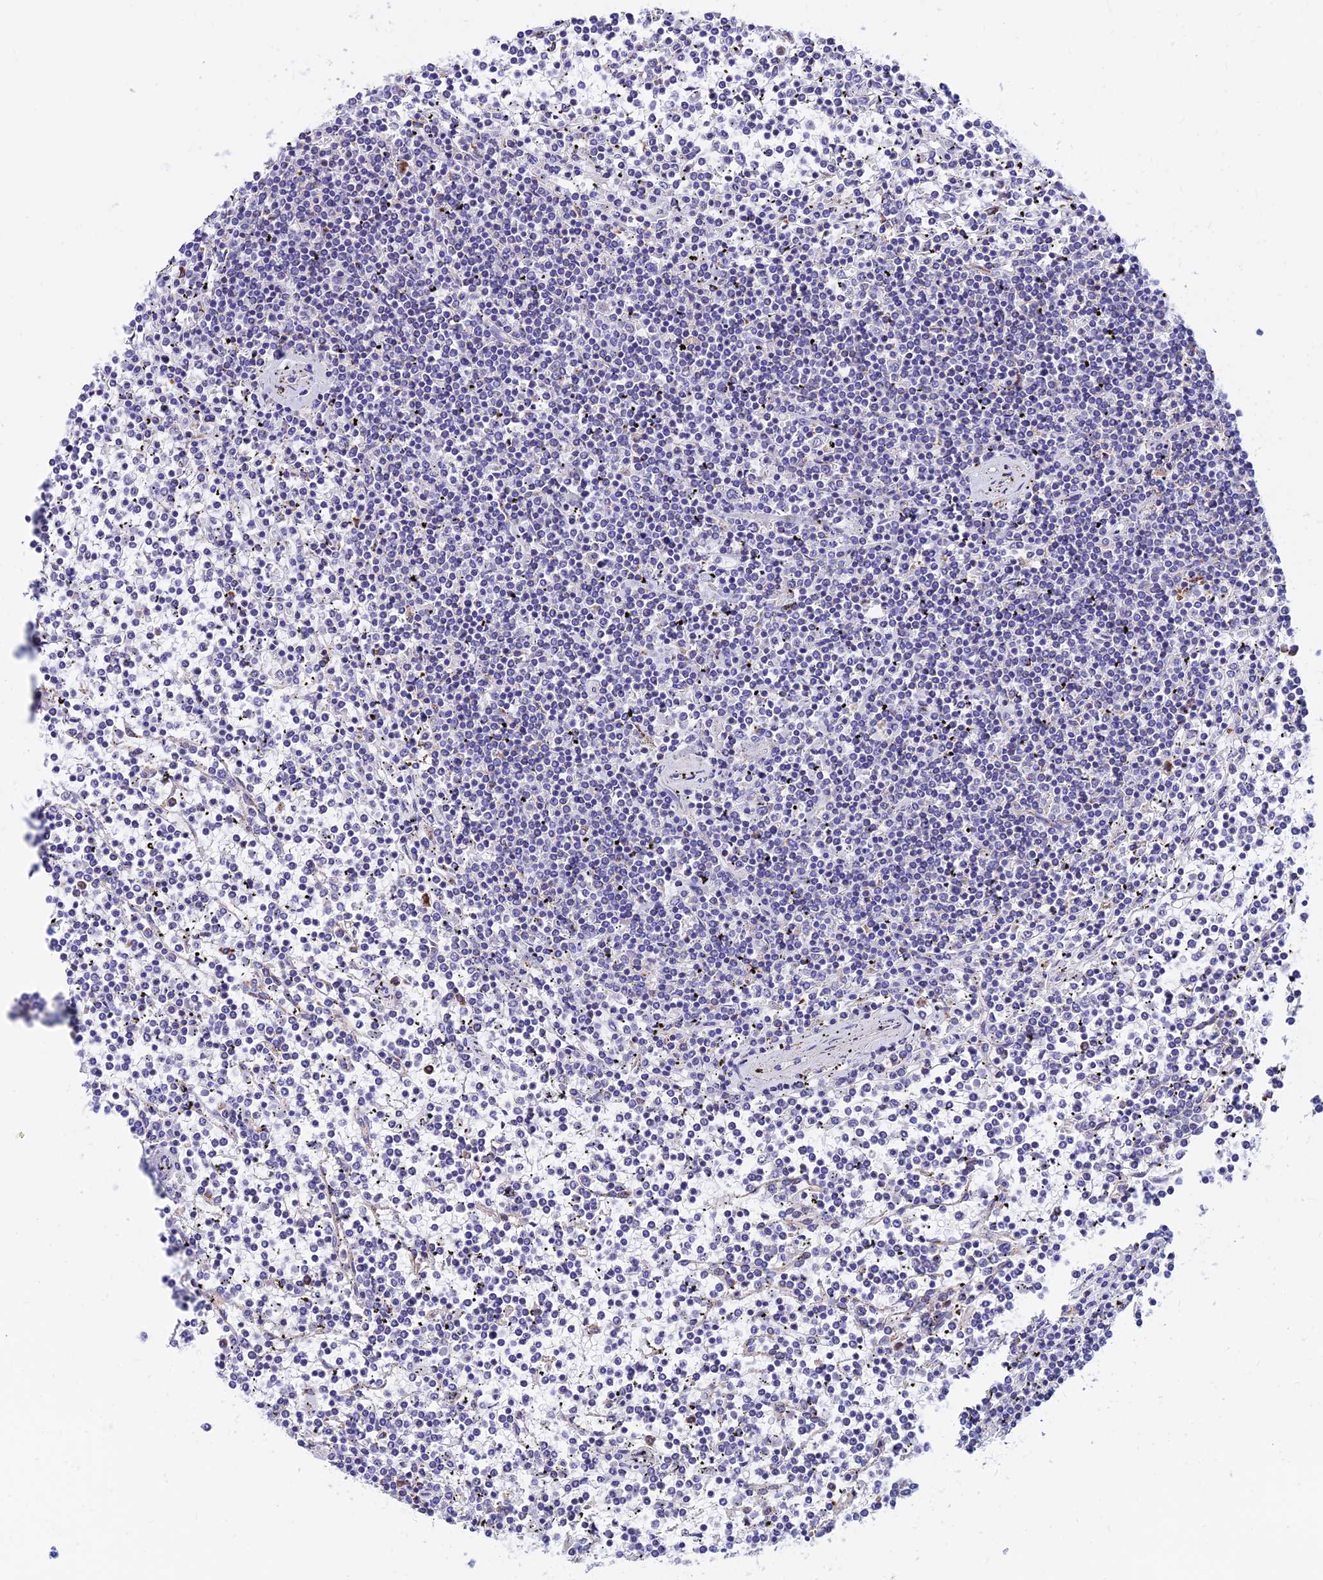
{"staining": {"intensity": "negative", "quantity": "none", "location": "none"}, "tissue": "lymphoma", "cell_type": "Tumor cells", "image_type": "cancer", "snomed": [{"axis": "morphology", "description": "Malignant lymphoma, non-Hodgkin's type, Low grade"}, {"axis": "topography", "description": "Spleen"}], "caption": "This micrograph is of malignant lymphoma, non-Hodgkin's type (low-grade) stained with immunohistochemistry (IHC) to label a protein in brown with the nuclei are counter-stained blue. There is no positivity in tumor cells. The staining is performed using DAB brown chromogen with nuclei counter-stained in using hematoxylin.", "gene": "SPNS1", "patient": {"sex": "female", "age": 19}}